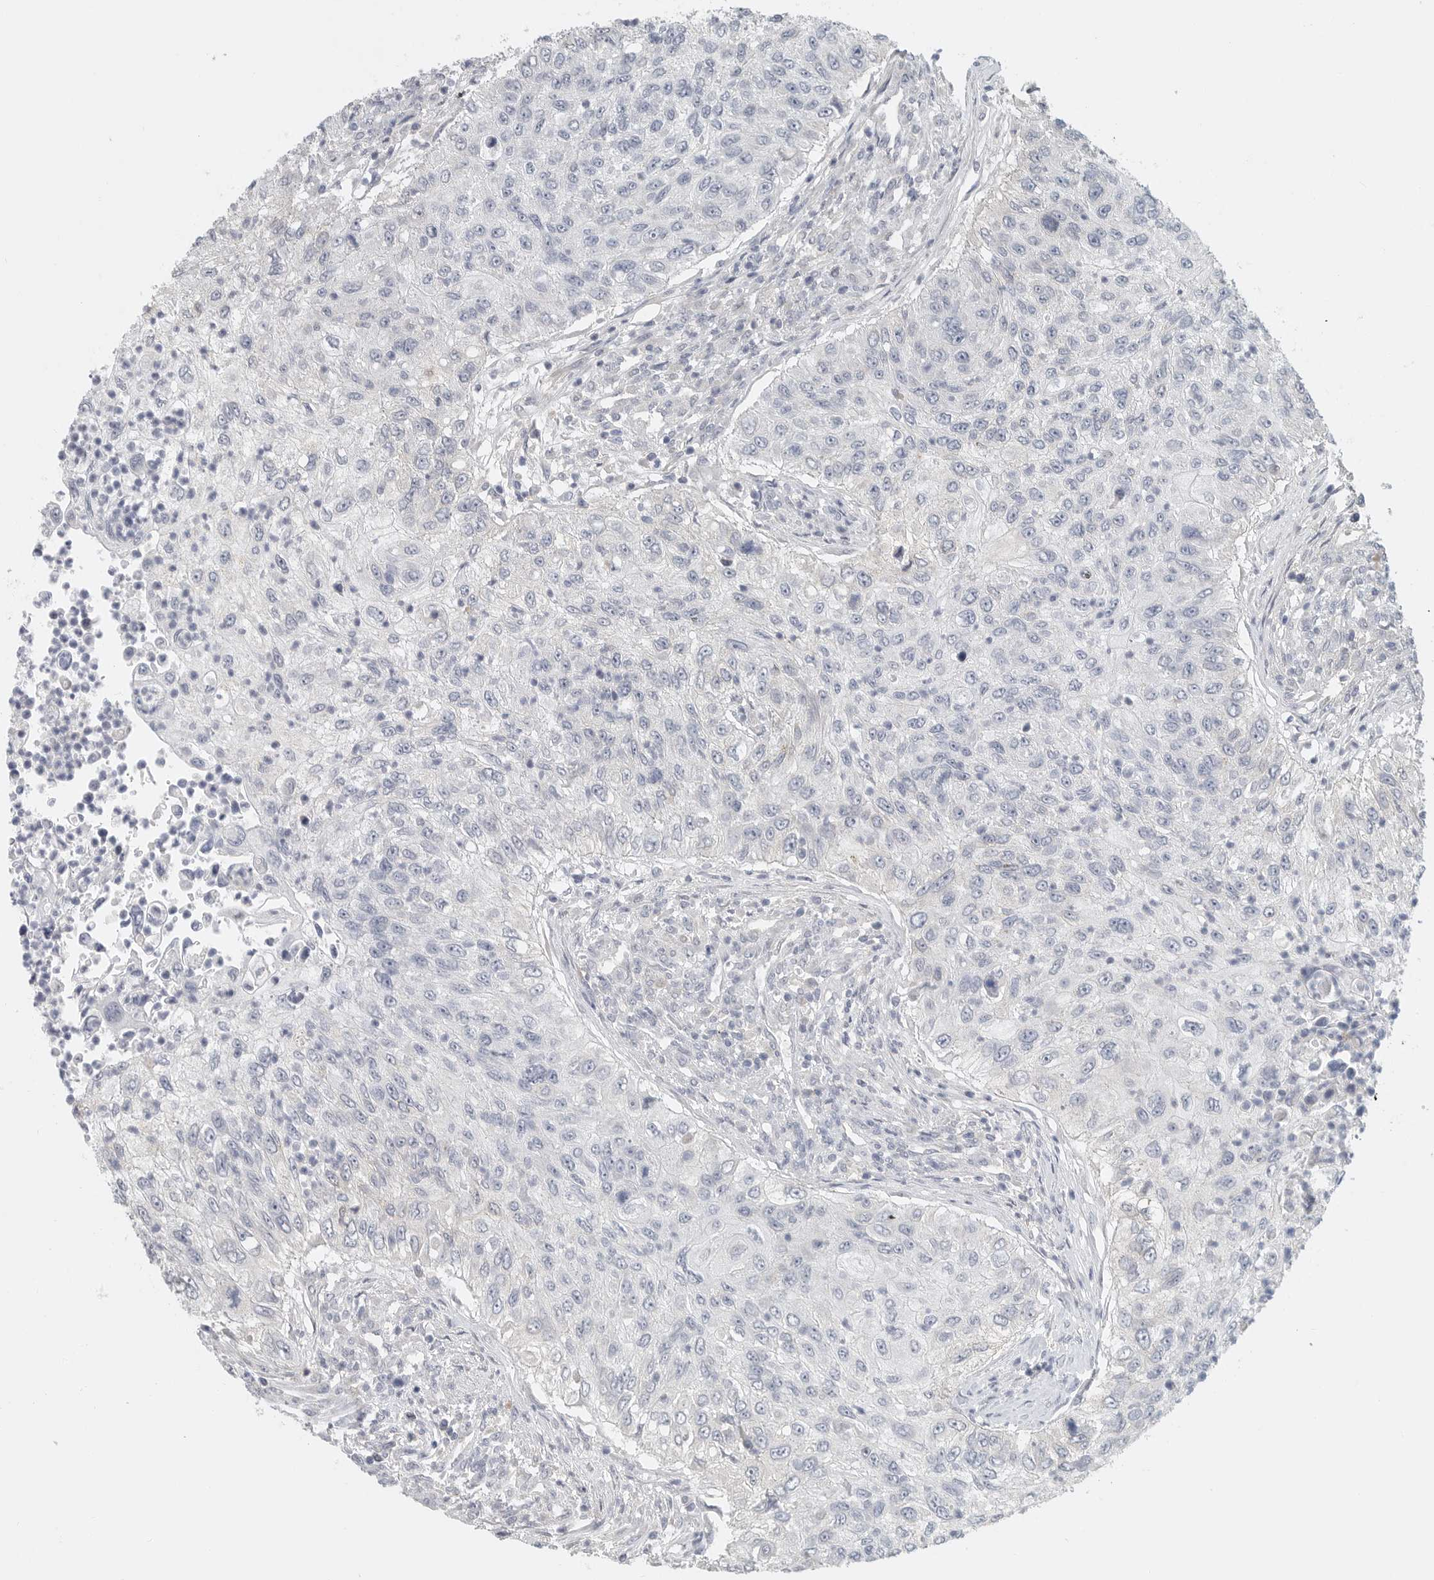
{"staining": {"intensity": "negative", "quantity": "none", "location": "none"}, "tissue": "urothelial cancer", "cell_type": "Tumor cells", "image_type": "cancer", "snomed": [{"axis": "morphology", "description": "Urothelial carcinoma, High grade"}, {"axis": "topography", "description": "Urinary bladder"}], "caption": "Human urothelial carcinoma (high-grade) stained for a protein using IHC displays no expression in tumor cells.", "gene": "PAM", "patient": {"sex": "female", "age": 60}}